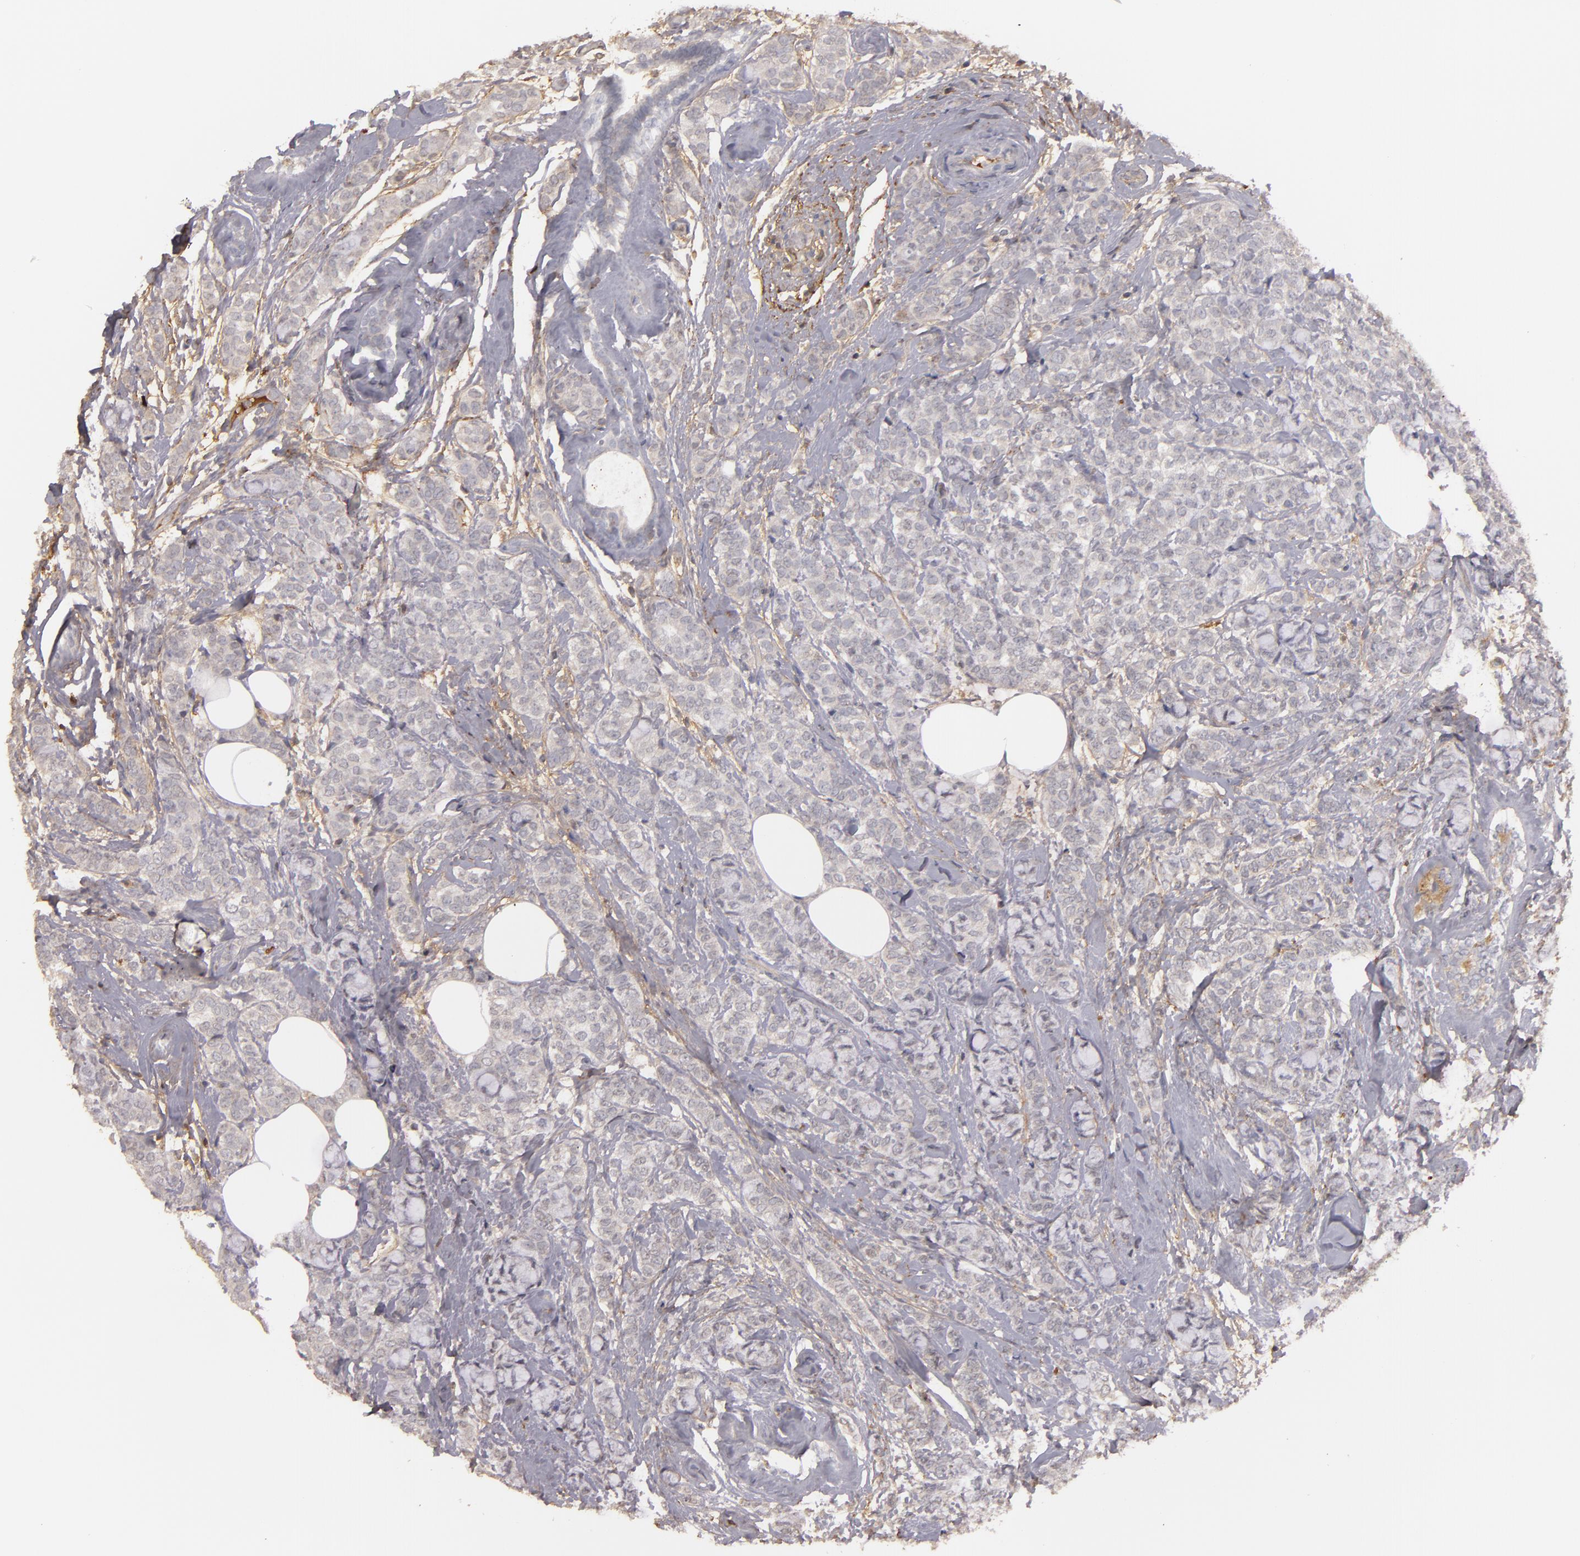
{"staining": {"intensity": "negative", "quantity": "none", "location": "none"}, "tissue": "breast cancer", "cell_type": "Tumor cells", "image_type": "cancer", "snomed": [{"axis": "morphology", "description": "Lobular carcinoma"}, {"axis": "topography", "description": "Breast"}], "caption": "A high-resolution photomicrograph shows immunohistochemistry staining of breast lobular carcinoma, which shows no significant expression in tumor cells.", "gene": "MBL2", "patient": {"sex": "female", "age": 60}}